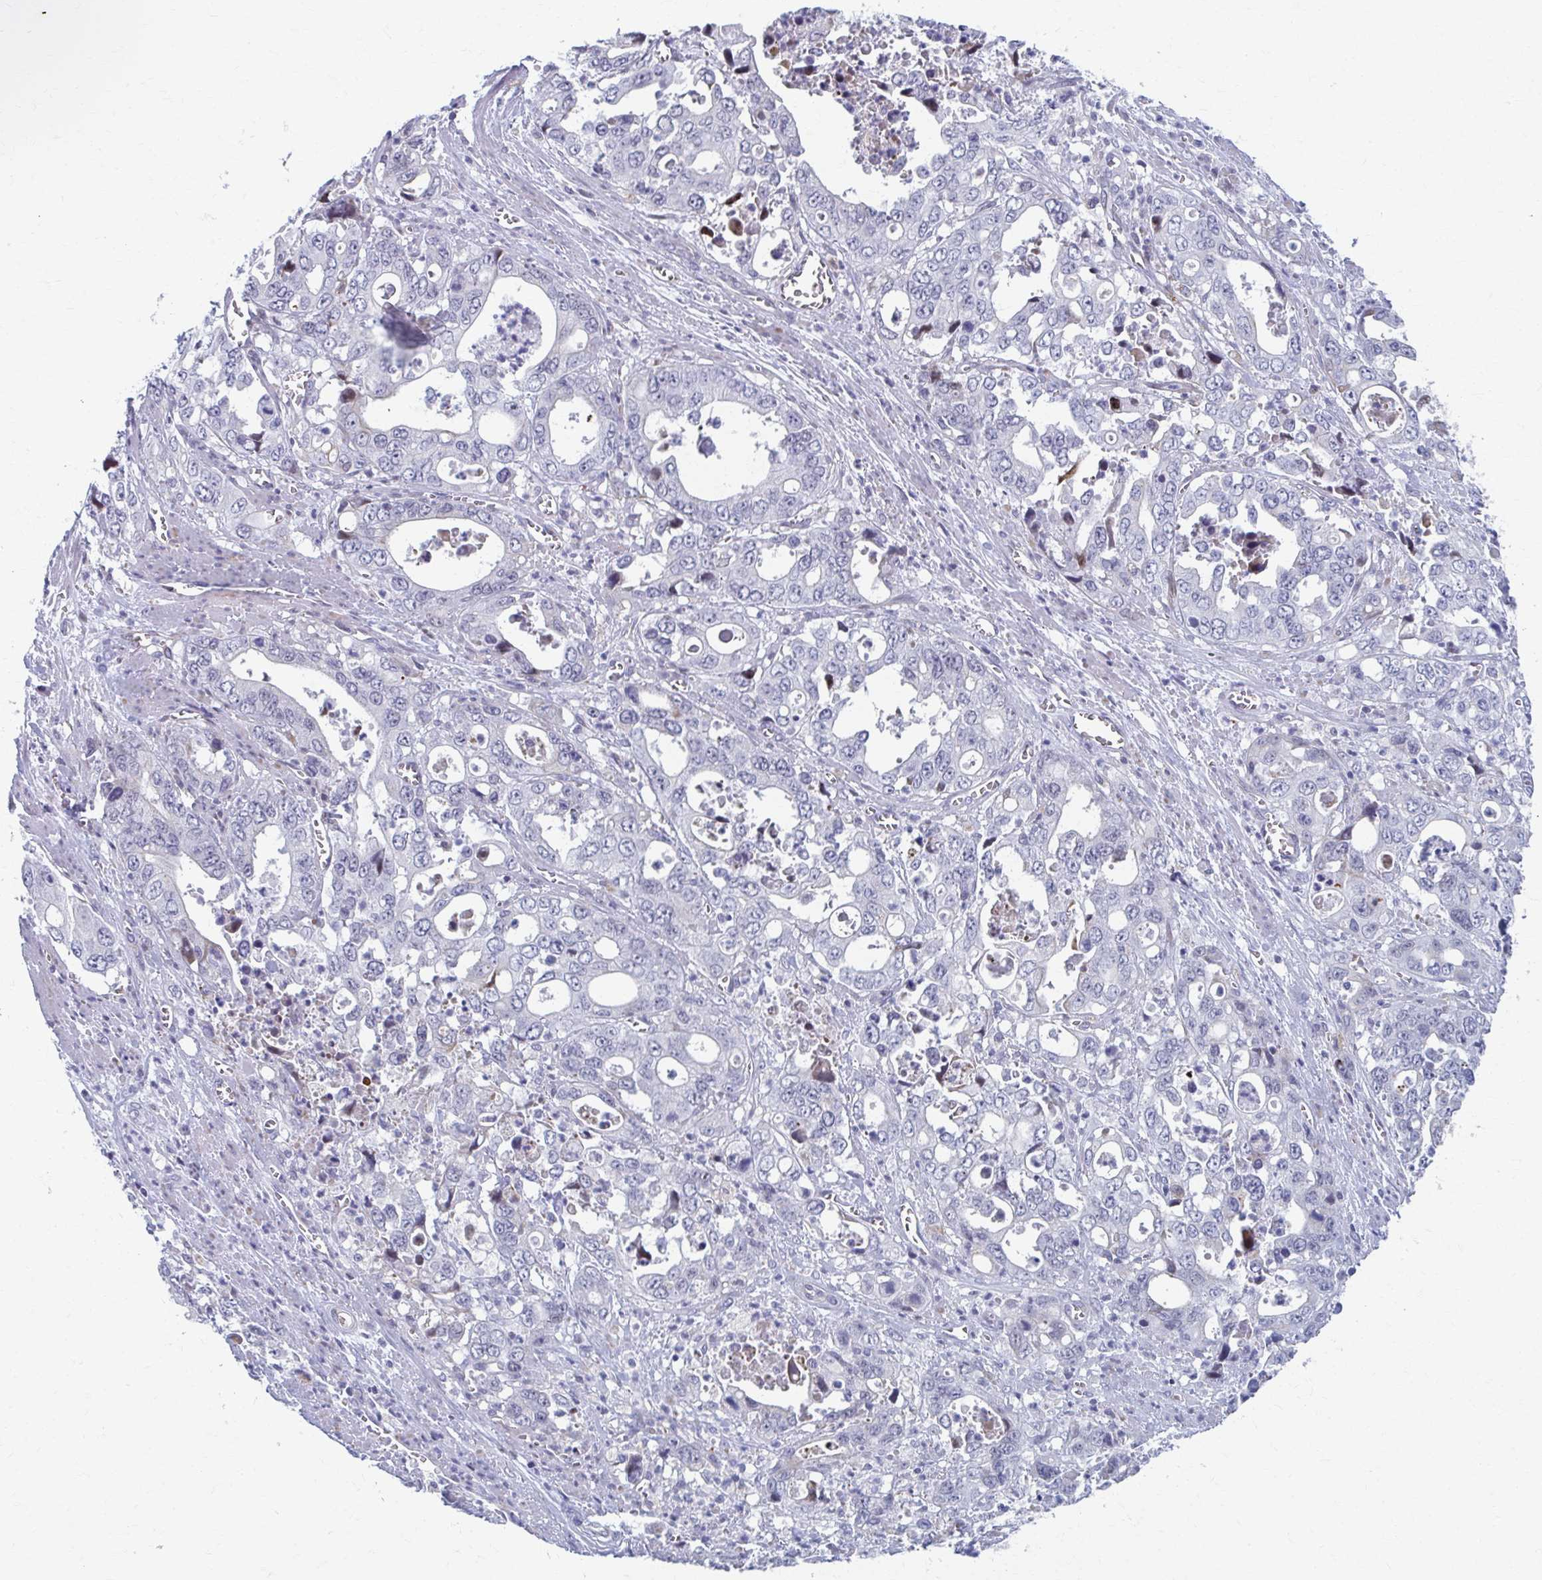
{"staining": {"intensity": "negative", "quantity": "none", "location": "none"}, "tissue": "stomach cancer", "cell_type": "Tumor cells", "image_type": "cancer", "snomed": [{"axis": "morphology", "description": "Adenocarcinoma, NOS"}, {"axis": "topography", "description": "Stomach, upper"}], "caption": "Human stomach adenocarcinoma stained for a protein using immunohistochemistry (IHC) exhibits no expression in tumor cells.", "gene": "ABHD16B", "patient": {"sex": "male", "age": 74}}